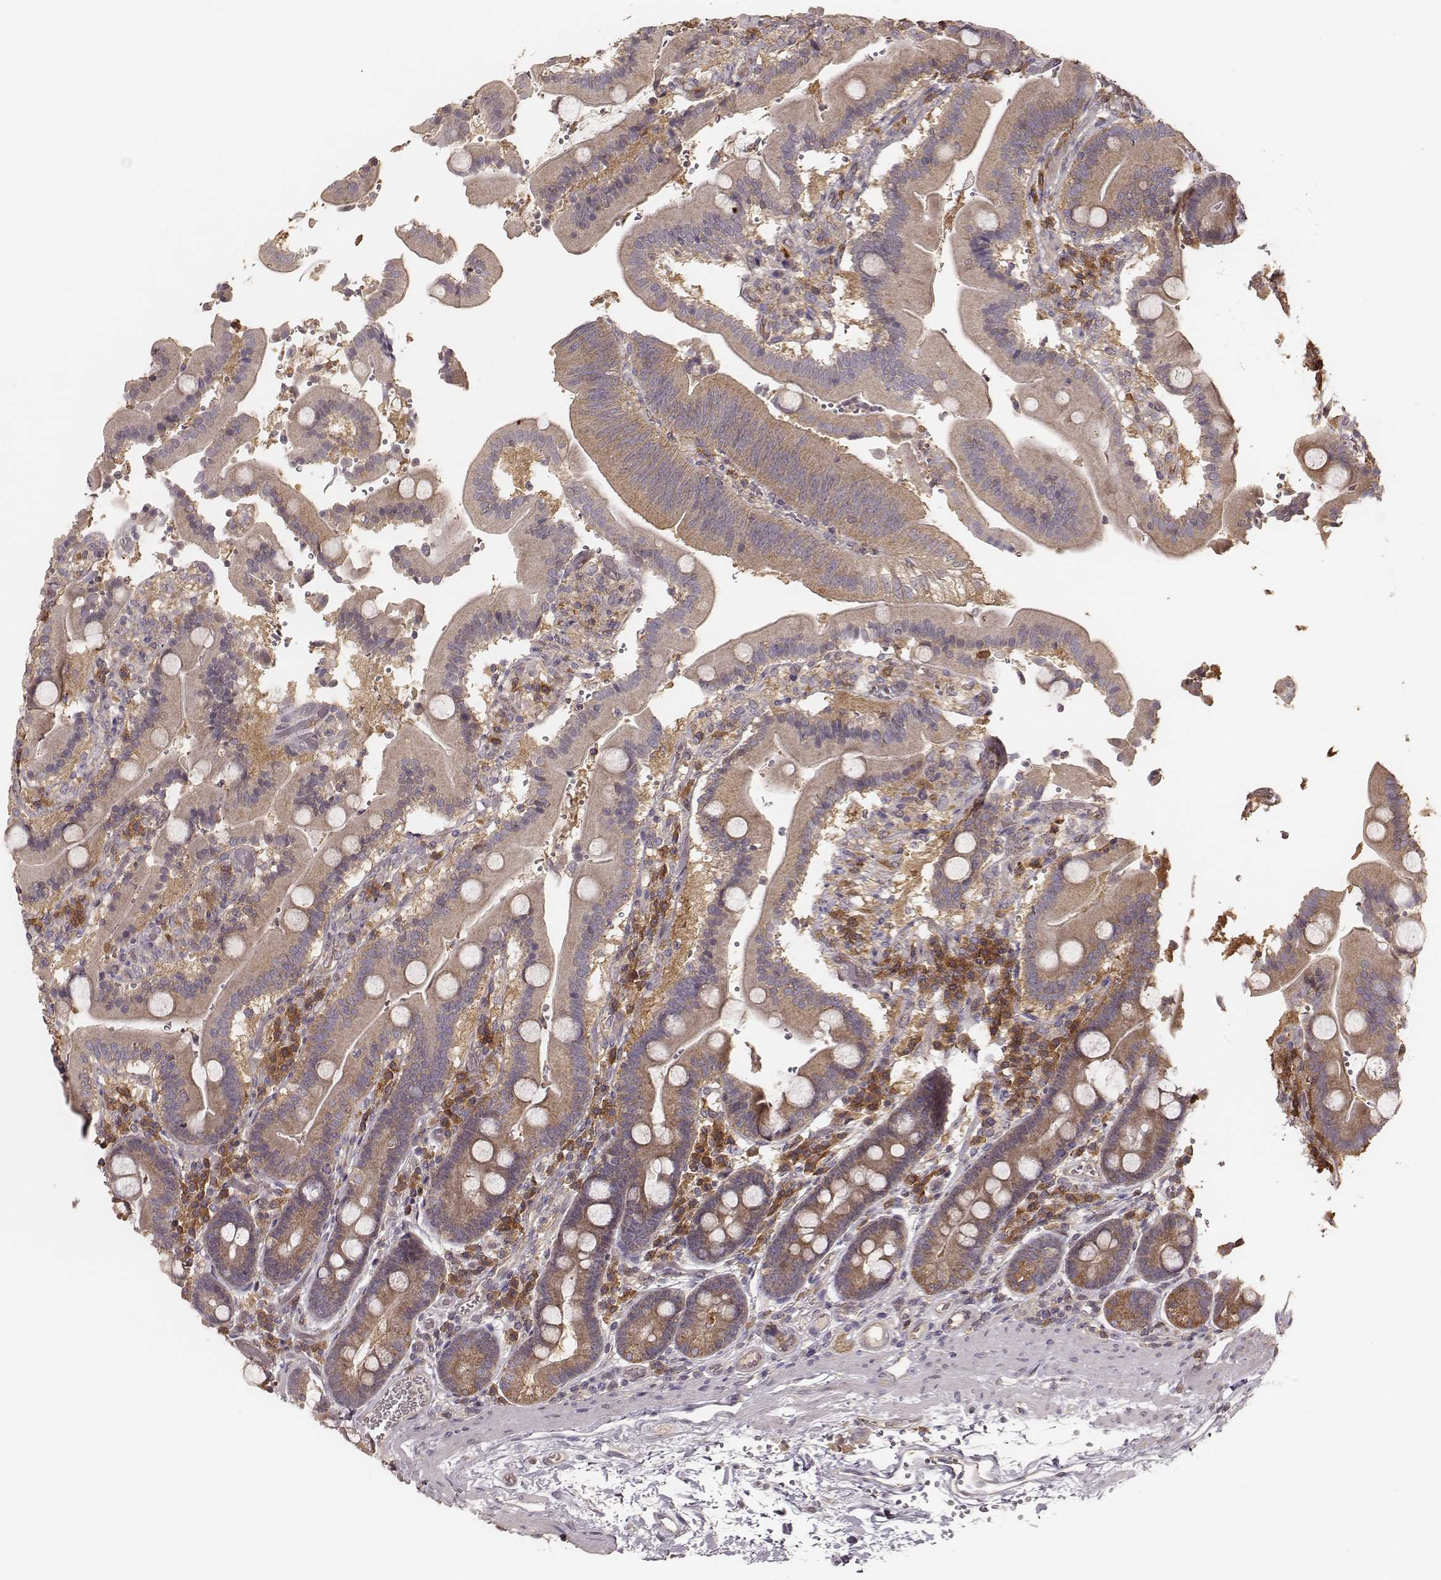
{"staining": {"intensity": "weak", "quantity": "25%-75%", "location": "cytoplasmic/membranous"}, "tissue": "duodenum", "cell_type": "Glandular cells", "image_type": "normal", "snomed": [{"axis": "morphology", "description": "Normal tissue, NOS"}, {"axis": "topography", "description": "Duodenum"}], "caption": "The photomicrograph reveals immunohistochemical staining of benign duodenum. There is weak cytoplasmic/membranous expression is appreciated in approximately 25%-75% of glandular cells.", "gene": "CARS1", "patient": {"sex": "female", "age": 62}}